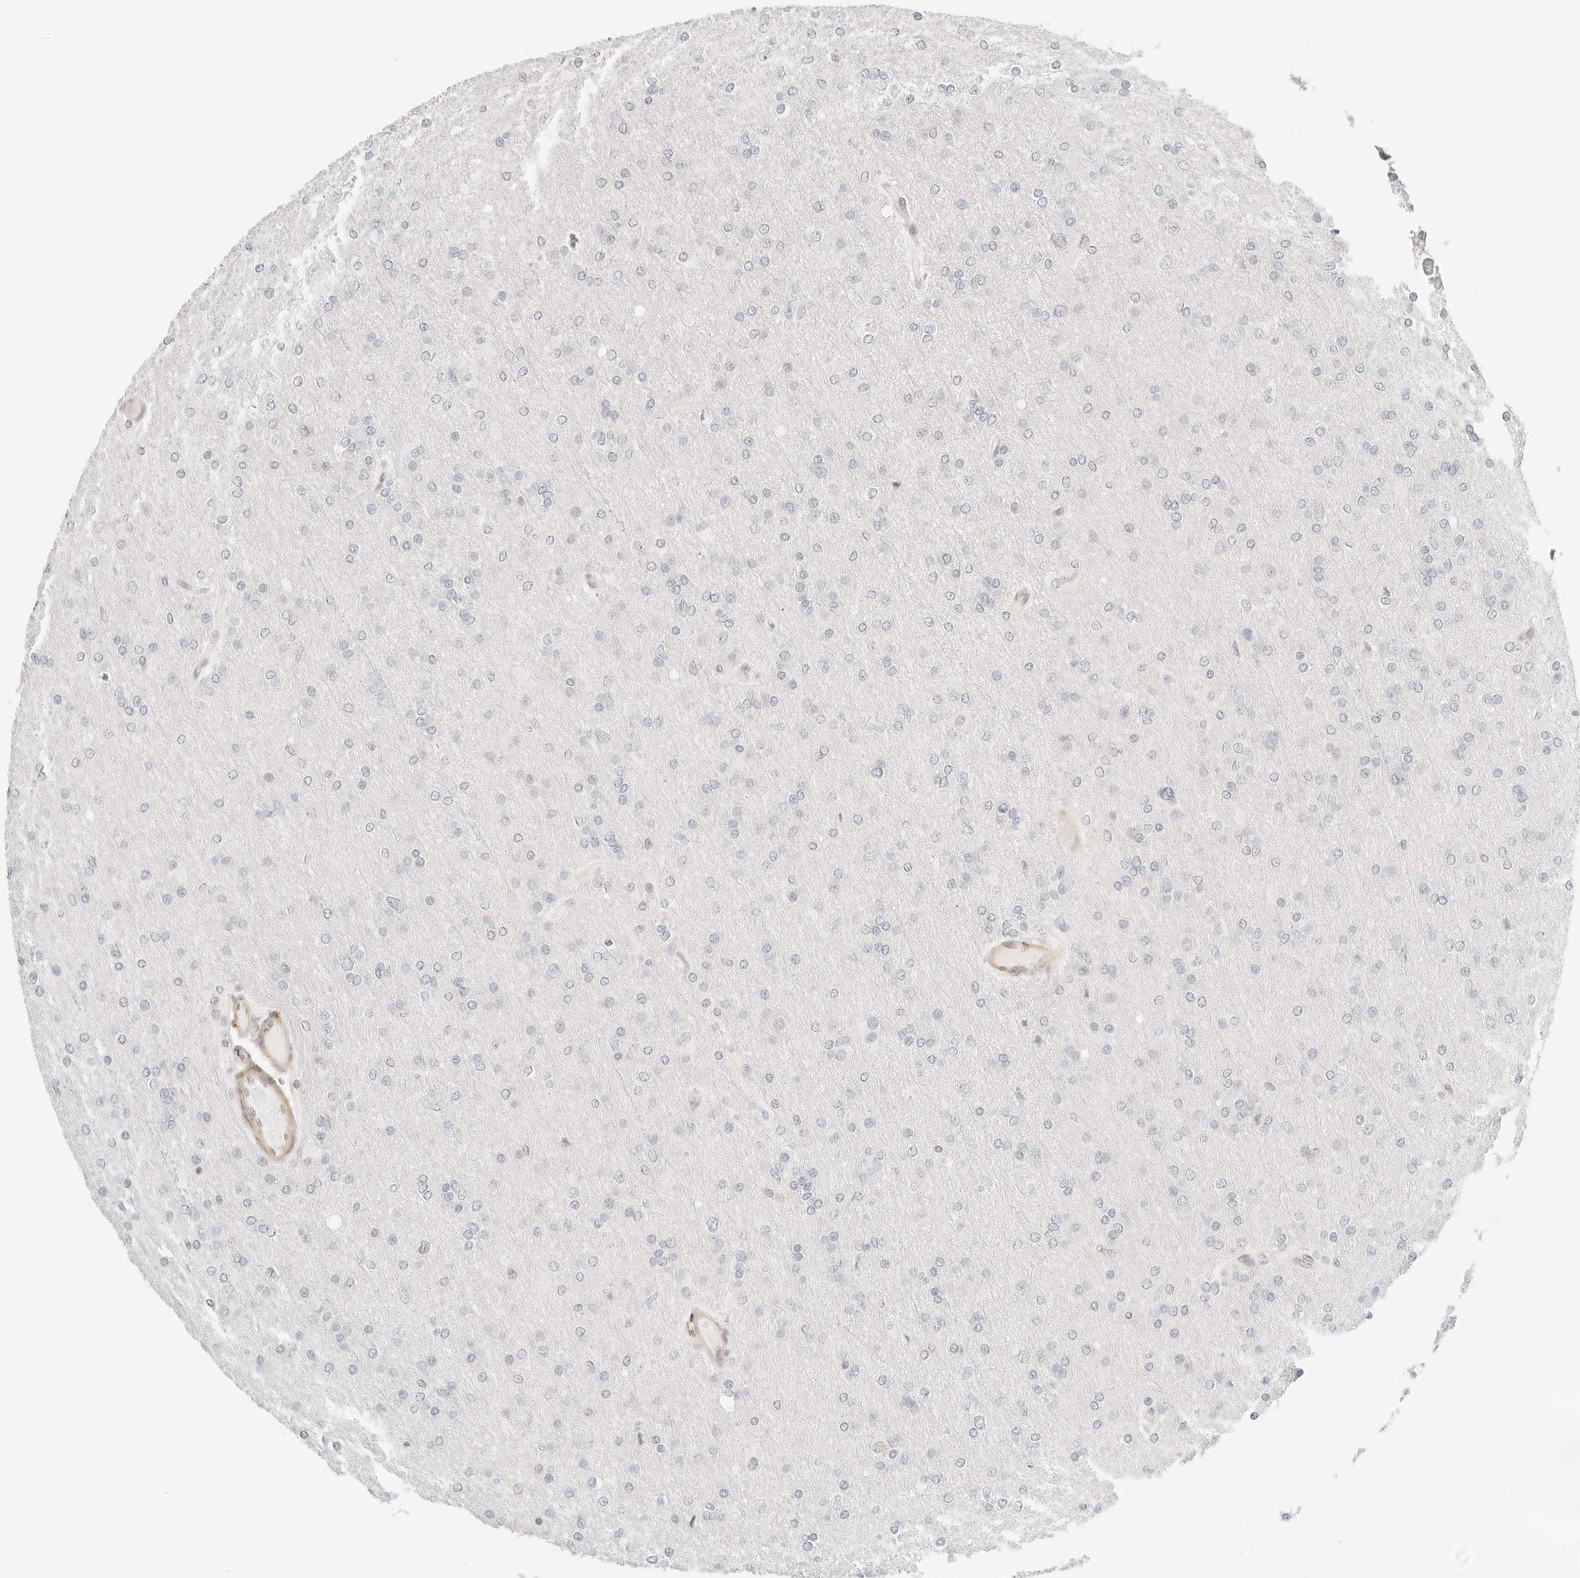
{"staining": {"intensity": "negative", "quantity": "none", "location": "none"}, "tissue": "glioma", "cell_type": "Tumor cells", "image_type": "cancer", "snomed": [{"axis": "morphology", "description": "Glioma, malignant, High grade"}, {"axis": "topography", "description": "Cerebral cortex"}], "caption": "An image of human malignant glioma (high-grade) is negative for staining in tumor cells. Nuclei are stained in blue.", "gene": "TEKT2", "patient": {"sex": "female", "age": 36}}